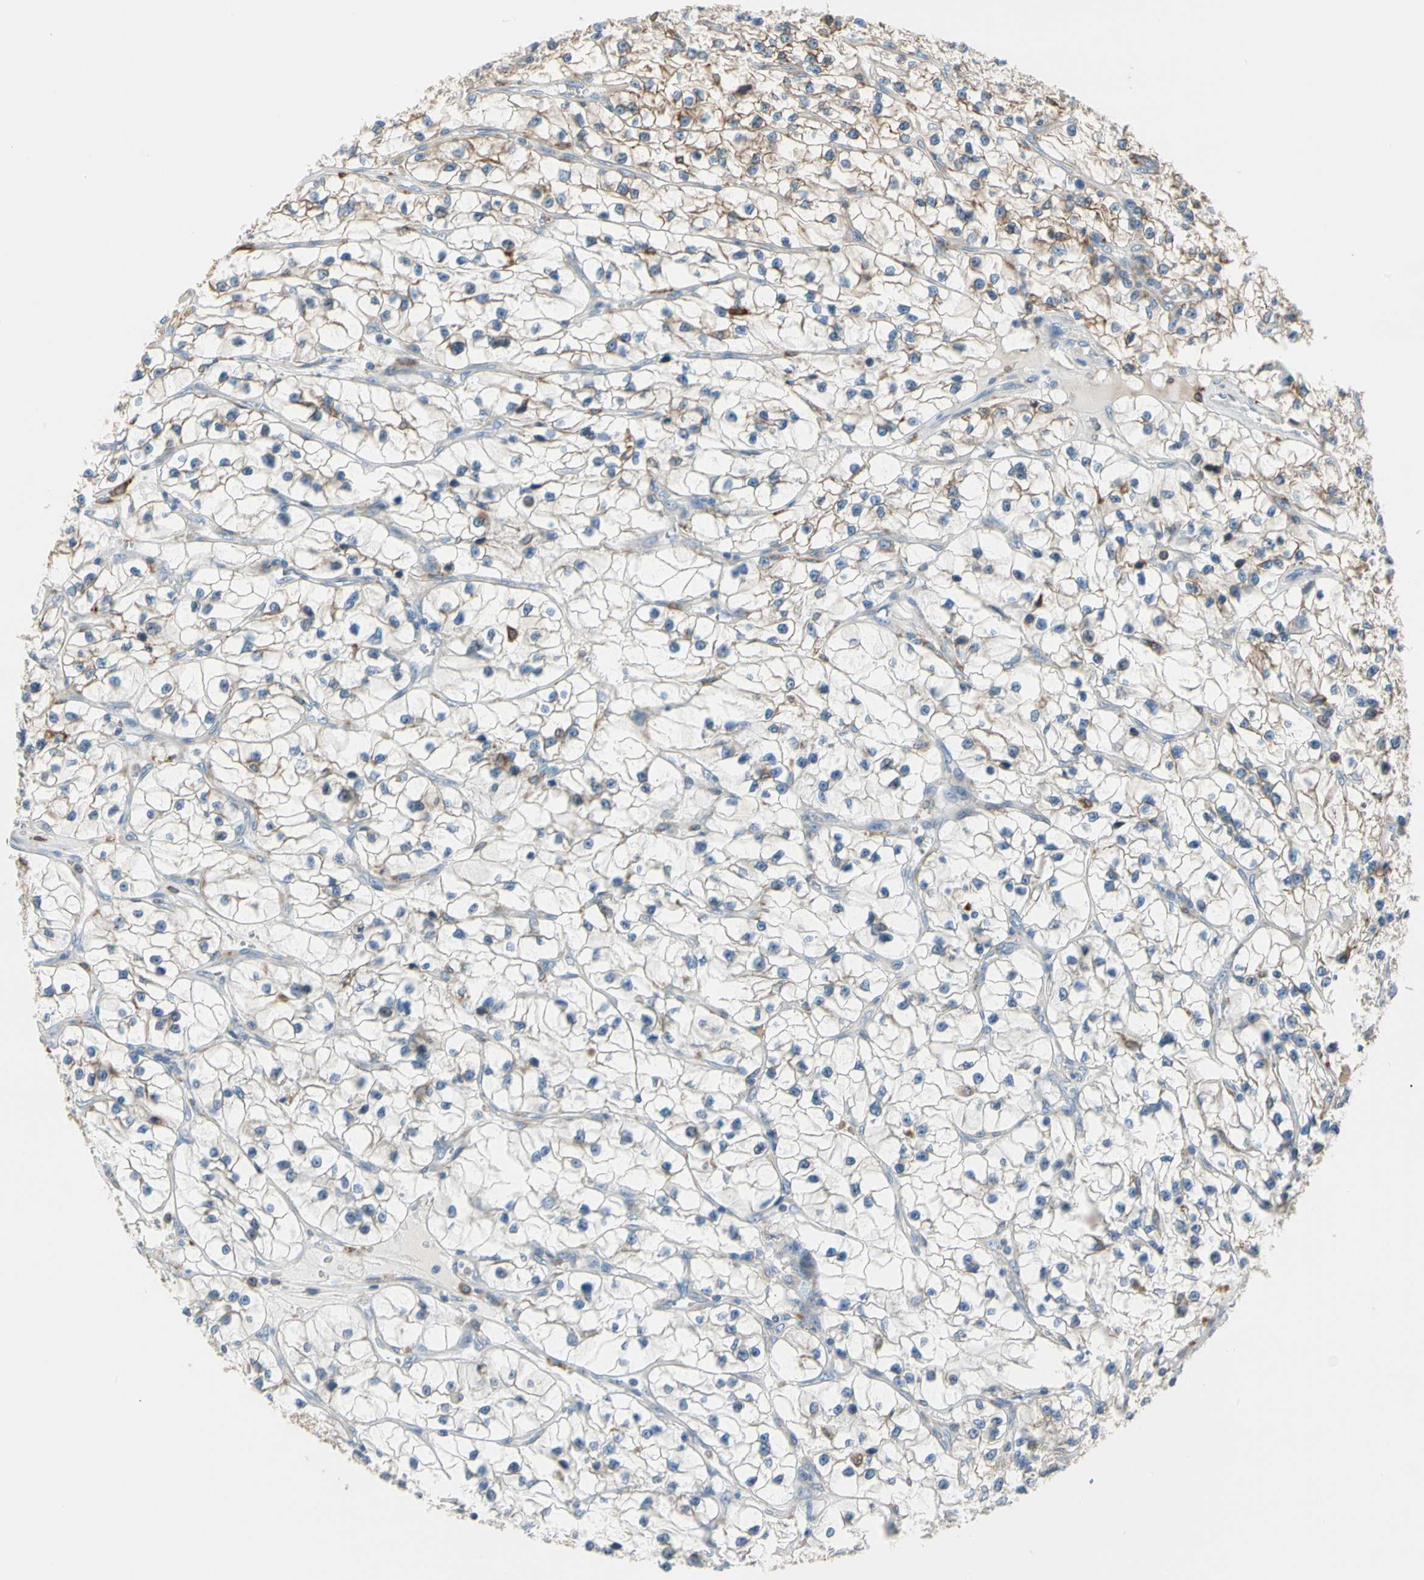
{"staining": {"intensity": "moderate", "quantity": "25%-75%", "location": "cytoplasmic/membranous"}, "tissue": "renal cancer", "cell_type": "Tumor cells", "image_type": "cancer", "snomed": [{"axis": "morphology", "description": "Adenocarcinoma, NOS"}, {"axis": "topography", "description": "Kidney"}], "caption": "An image of human adenocarcinoma (renal) stained for a protein displays moderate cytoplasmic/membranous brown staining in tumor cells. (brown staining indicates protein expression, while blue staining denotes nuclei).", "gene": "LRPAP1", "patient": {"sex": "female", "age": 57}}